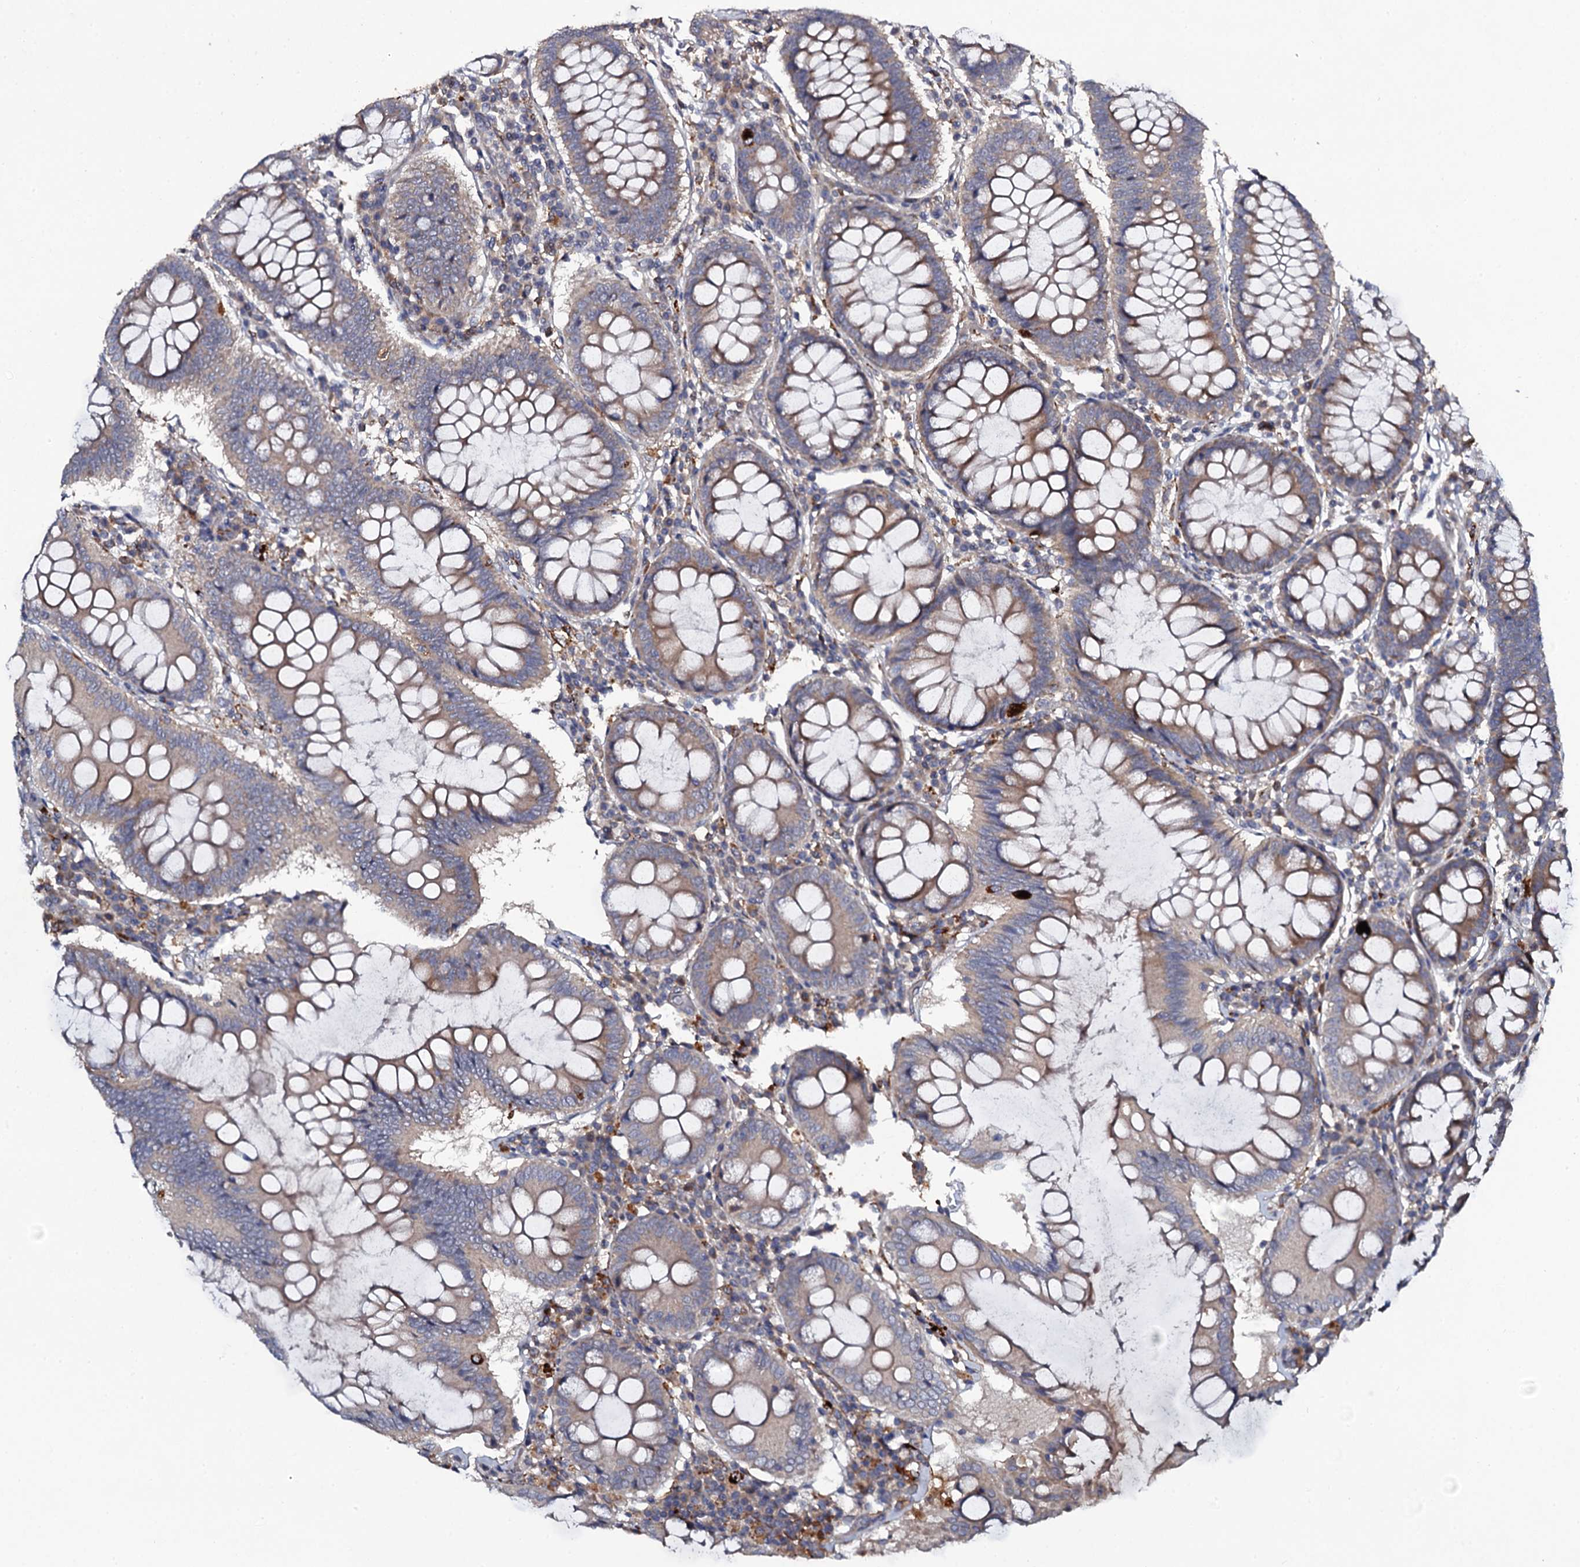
{"staining": {"intensity": "strong", "quantity": "<25%", "location": "cytoplasmic/membranous"}, "tissue": "colorectal cancer", "cell_type": "Tumor cells", "image_type": "cancer", "snomed": [{"axis": "morphology", "description": "Normal tissue, NOS"}, {"axis": "morphology", "description": "Adenocarcinoma, NOS"}, {"axis": "topography", "description": "Colon"}], "caption": "Immunohistochemistry (IHC) micrograph of neoplastic tissue: colorectal cancer (adenocarcinoma) stained using IHC demonstrates medium levels of strong protein expression localized specifically in the cytoplasmic/membranous of tumor cells, appearing as a cytoplasmic/membranous brown color.", "gene": "LRRC28", "patient": {"sex": "female", "age": 75}}